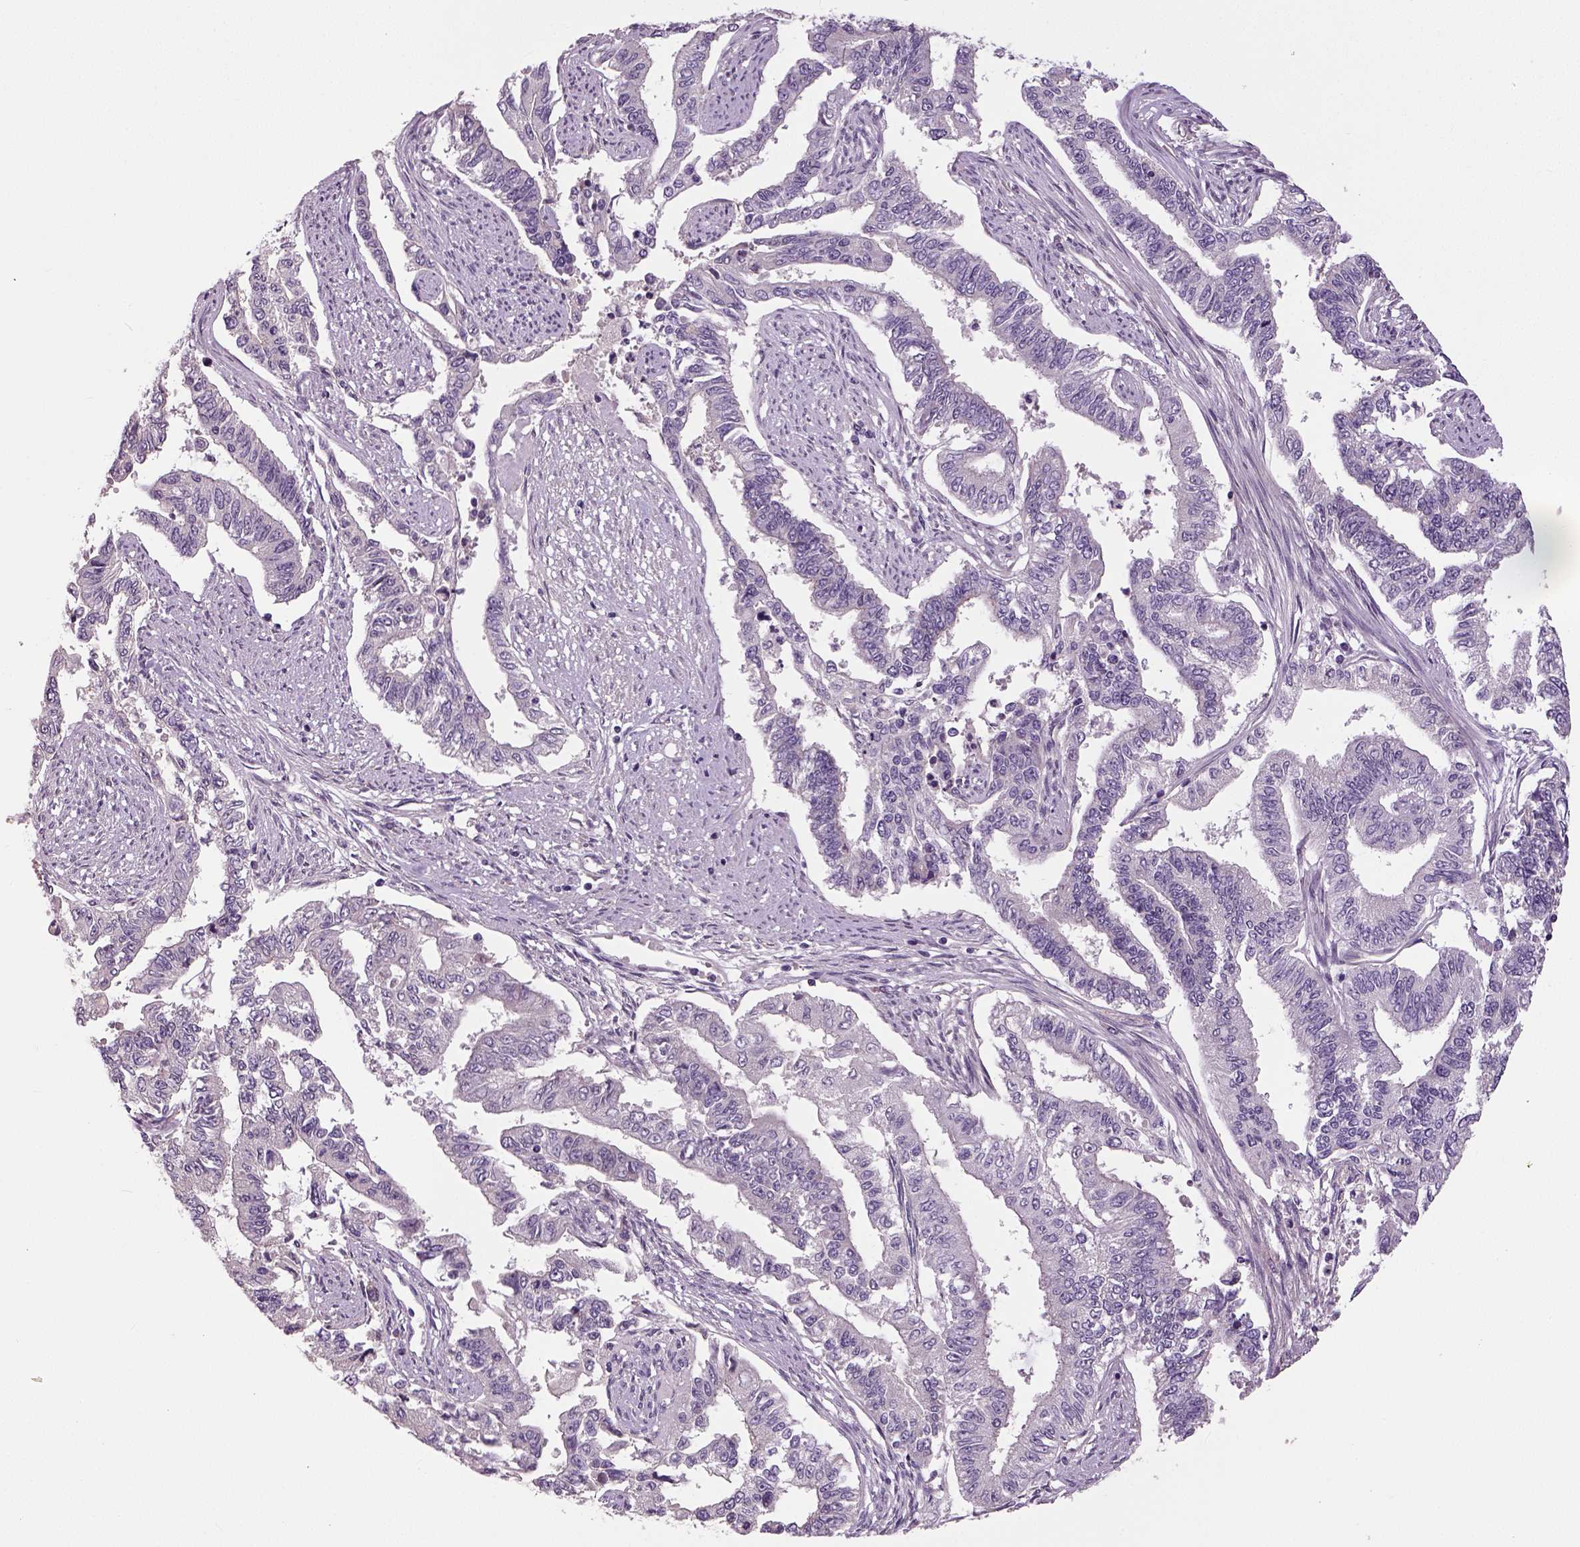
{"staining": {"intensity": "negative", "quantity": "none", "location": "none"}, "tissue": "endometrial cancer", "cell_type": "Tumor cells", "image_type": "cancer", "snomed": [{"axis": "morphology", "description": "Adenocarcinoma, NOS"}, {"axis": "topography", "description": "Uterus"}], "caption": "This is a micrograph of immunohistochemistry staining of endometrial cancer (adenocarcinoma), which shows no positivity in tumor cells.", "gene": "NECAB1", "patient": {"sex": "female", "age": 59}}